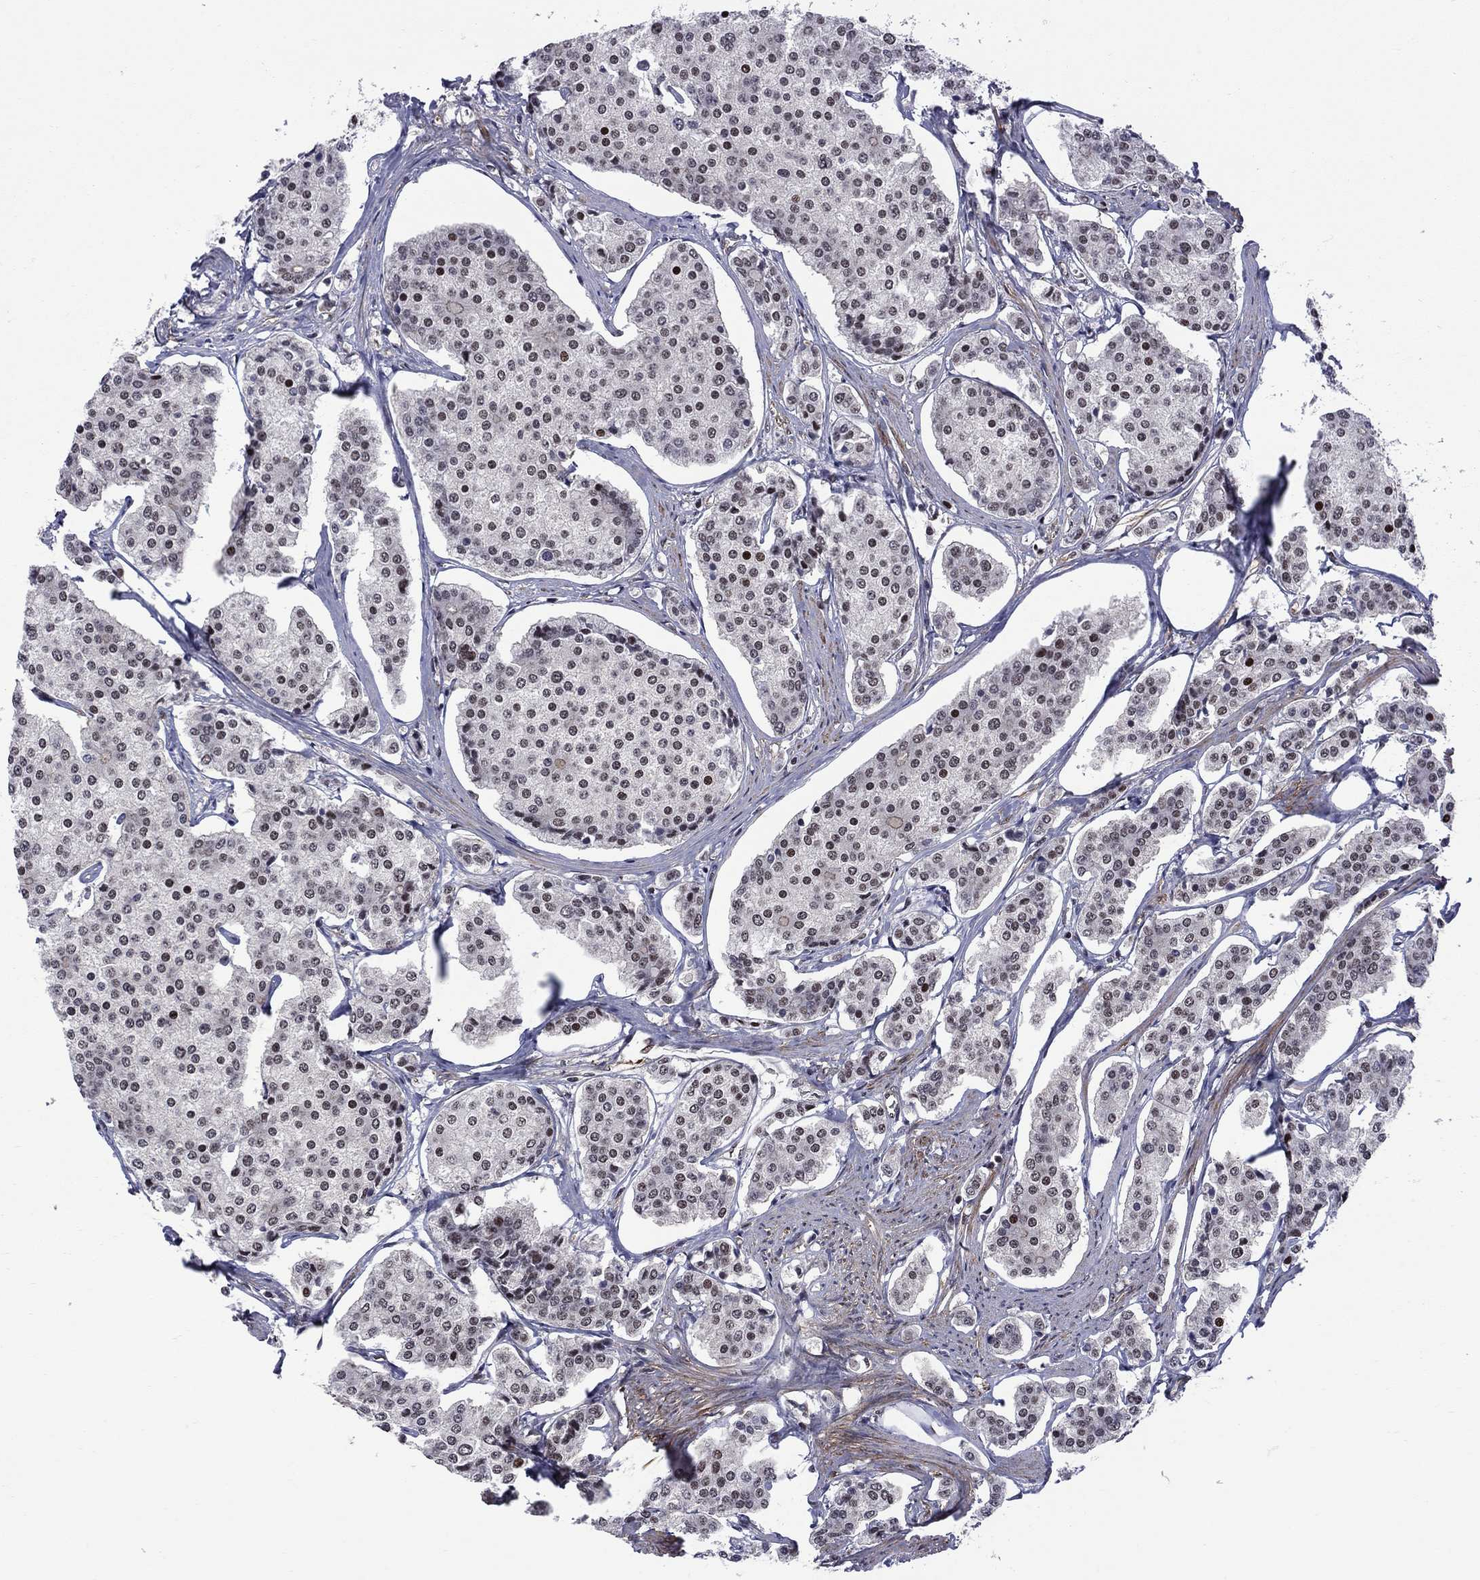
{"staining": {"intensity": "strong", "quantity": "<25%", "location": "nuclear"}, "tissue": "carcinoid", "cell_type": "Tumor cells", "image_type": "cancer", "snomed": [{"axis": "morphology", "description": "Carcinoid, malignant, NOS"}, {"axis": "topography", "description": "Small intestine"}], "caption": "An IHC micrograph of tumor tissue is shown. Protein staining in brown highlights strong nuclear positivity in carcinoid within tumor cells.", "gene": "BRF1", "patient": {"sex": "female", "age": 65}}